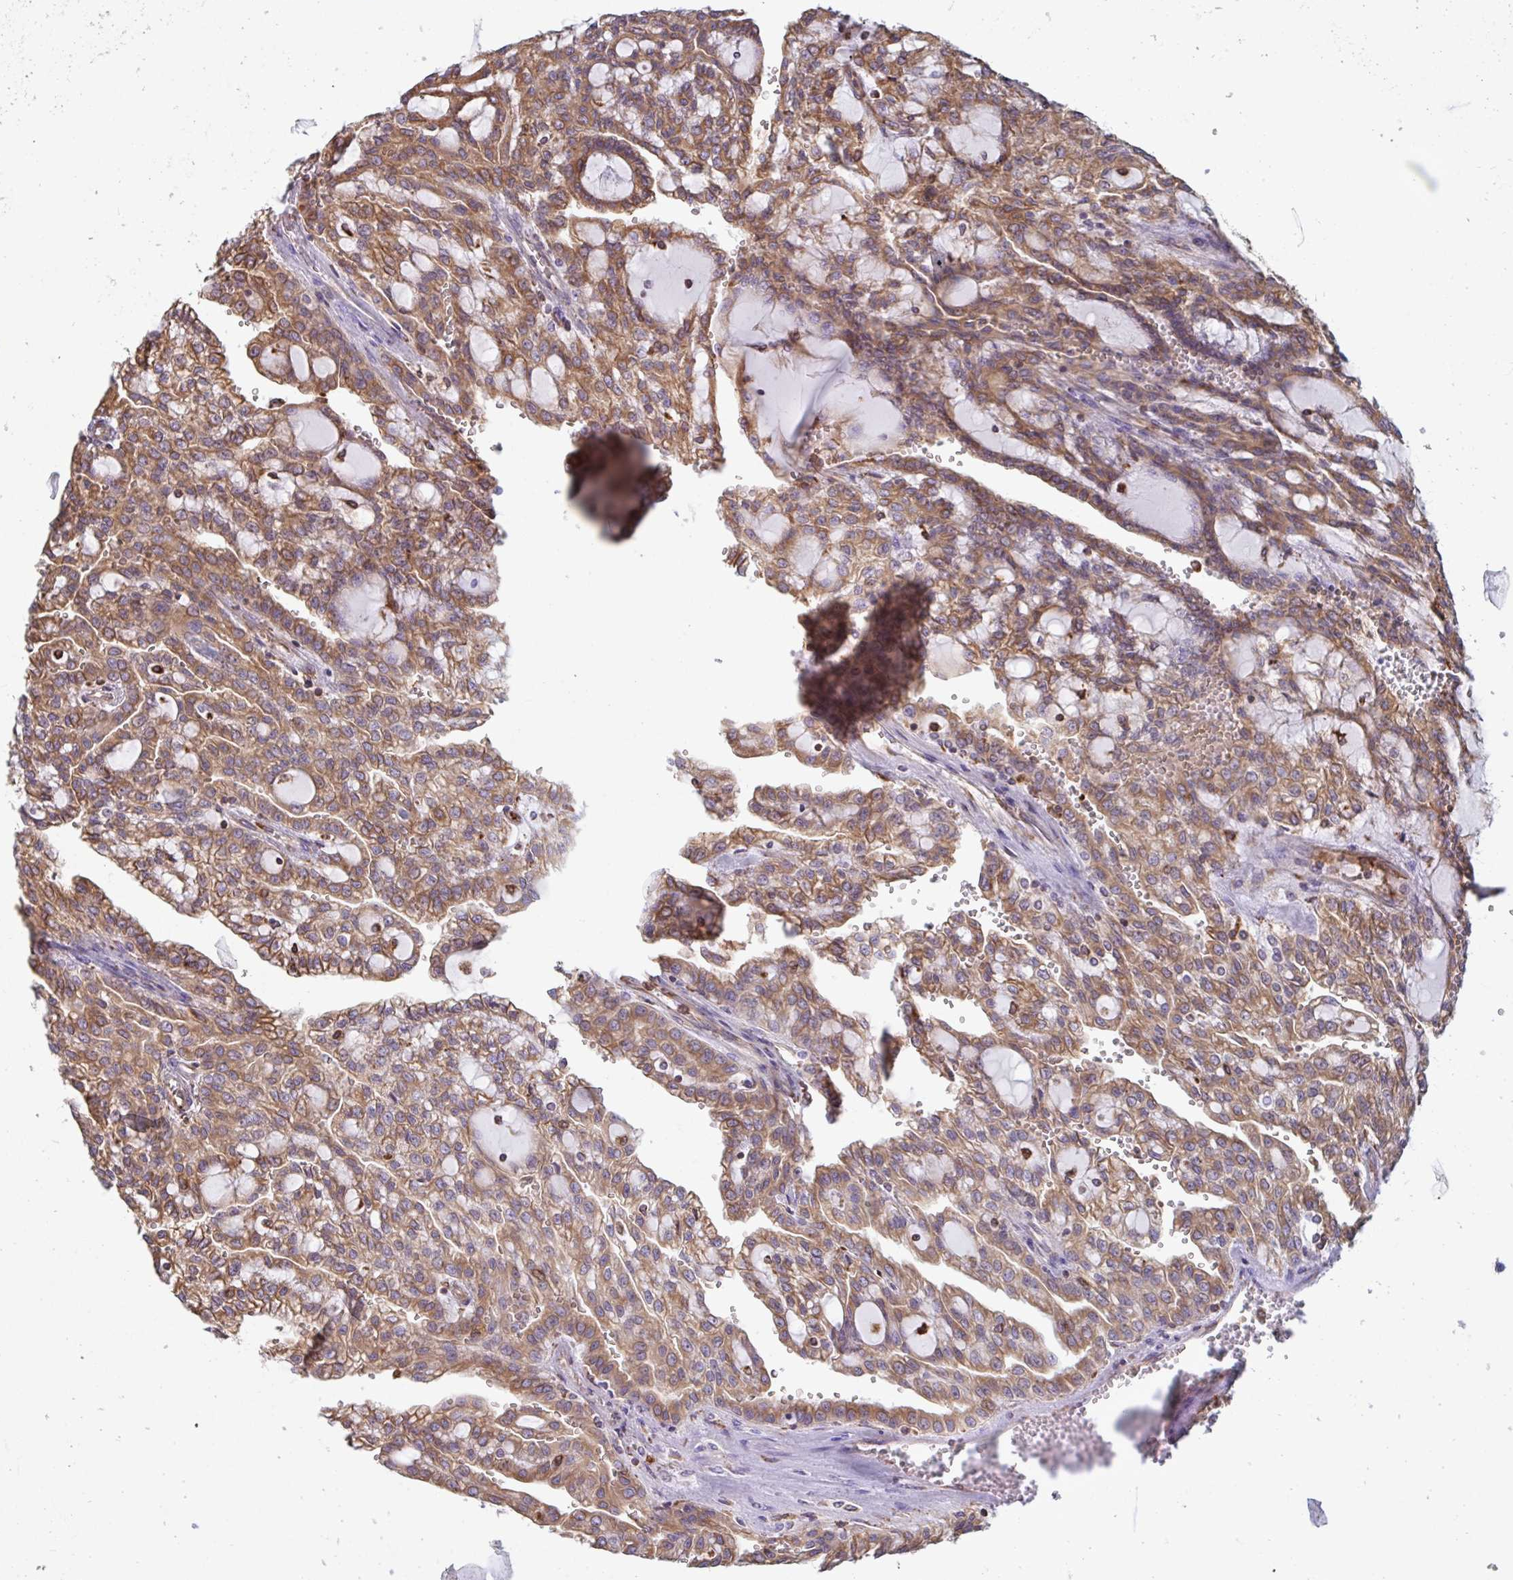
{"staining": {"intensity": "moderate", "quantity": ">75%", "location": "cytoplasmic/membranous"}, "tissue": "renal cancer", "cell_type": "Tumor cells", "image_type": "cancer", "snomed": [{"axis": "morphology", "description": "Adenocarcinoma, NOS"}, {"axis": "topography", "description": "Kidney"}], "caption": "Moderate cytoplasmic/membranous protein expression is identified in approximately >75% of tumor cells in renal adenocarcinoma.", "gene": "DOK4", "patient": {"sex": "male", "age": 63}}